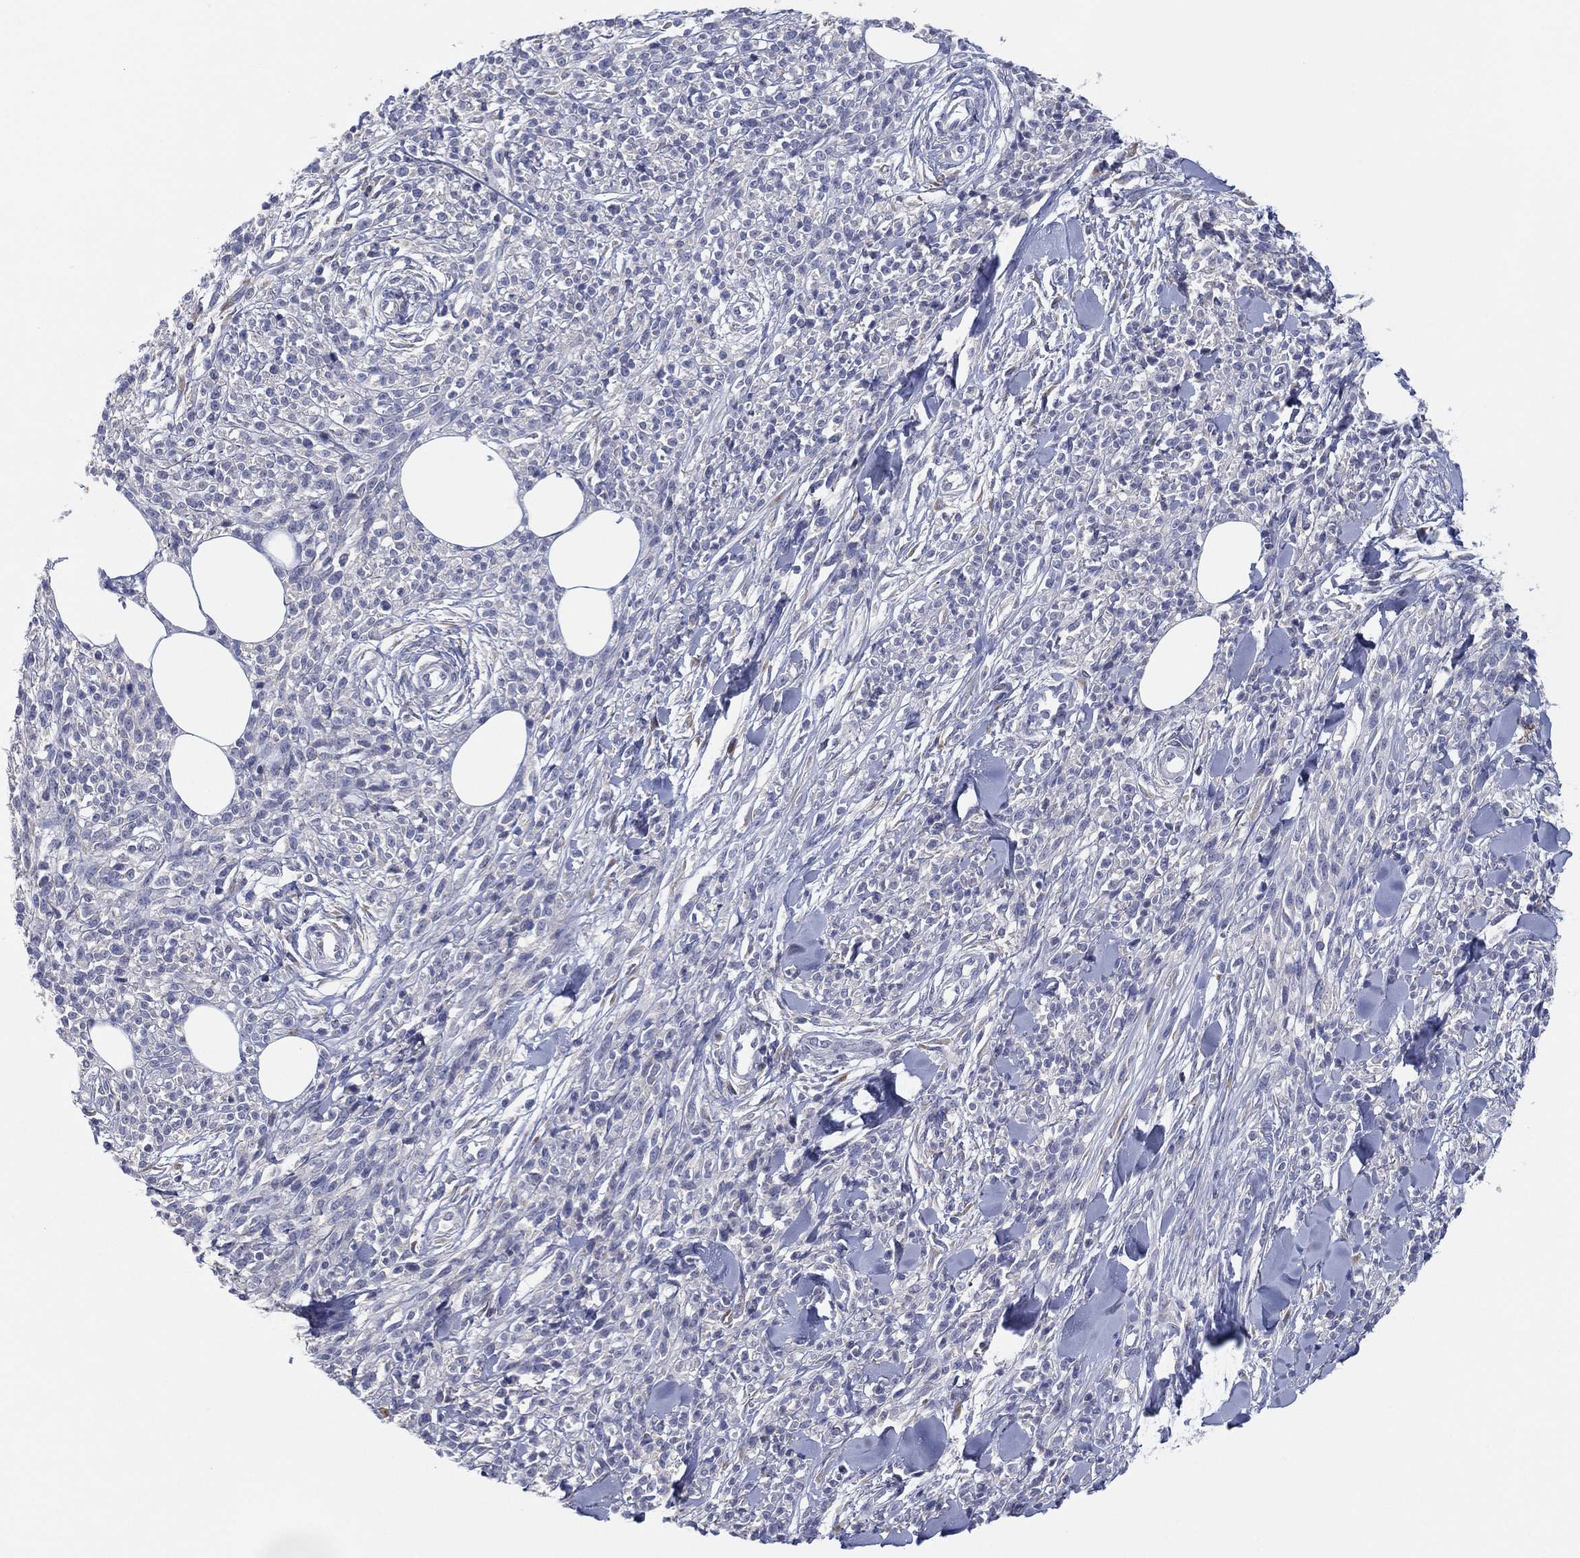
{"staining": {"intensity": "negative", "quantity": "none", "location": "none"}, "tissue": "melanoma", "cell_type": "Tumor cells", "image_type": "cancer", "snomed": [{"axis": "morphology", "description": "Malignant melanoma, NOS"}, {"axis": "topography", "description": "Skin"}, {"axis": "topography", "description": "Skin of trunk"}], "caption": "Immunohistochemistry of human melanoma demonstrates no staining in tumor cells.", "gene": "TMEM40", "patient": {"sex": "male", "age": 74}}